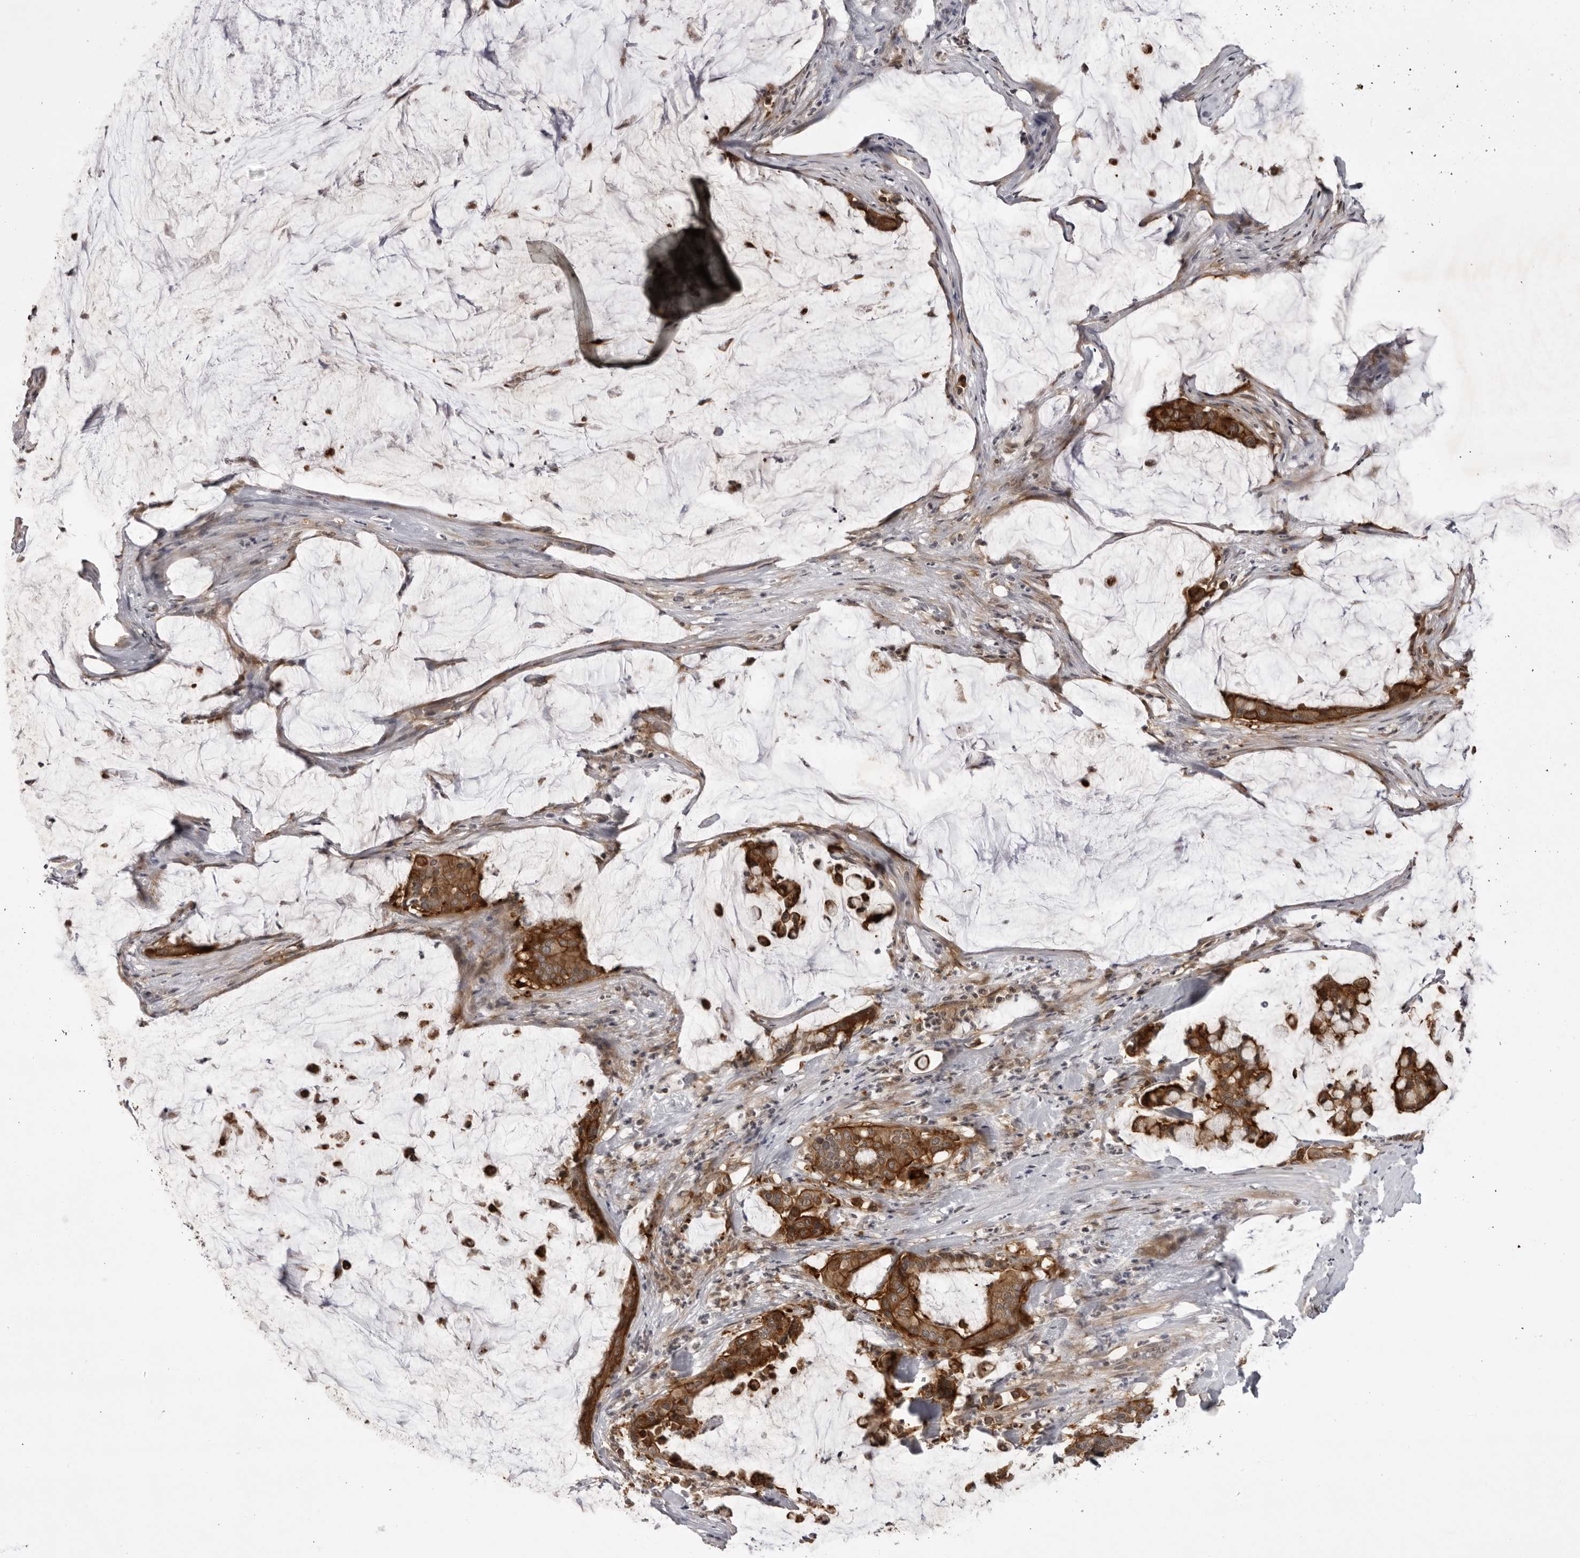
{"staining": {"intensity": "strong", "quantity": ">75%", "location": "cytoplasmic/membranous"}, "tissue": "pancreatic cancer", "cell_type": "Tumor cells", "image_type": "cancer", "snomed": [{"axis": "morphology", "description": "Adenocarcinoma, NOS"}, {"axis": "topography", "description": "Pancreas"}], "caption": "High-power microscopy captured an immunohistochemistry (IHC) micrograph of adenocarcinoma (pancreatic), revealing strong cytoplasmic/membranous positivity in about >75% of tumor cells. The staining was performed using DAB (3,3'-diaminobenzidine), with brown indicating positive protein expression. Nuclei are stained blue with hematoxylin.", "gene": "USP43", "patient": {"sex": "male", "age": 41}}